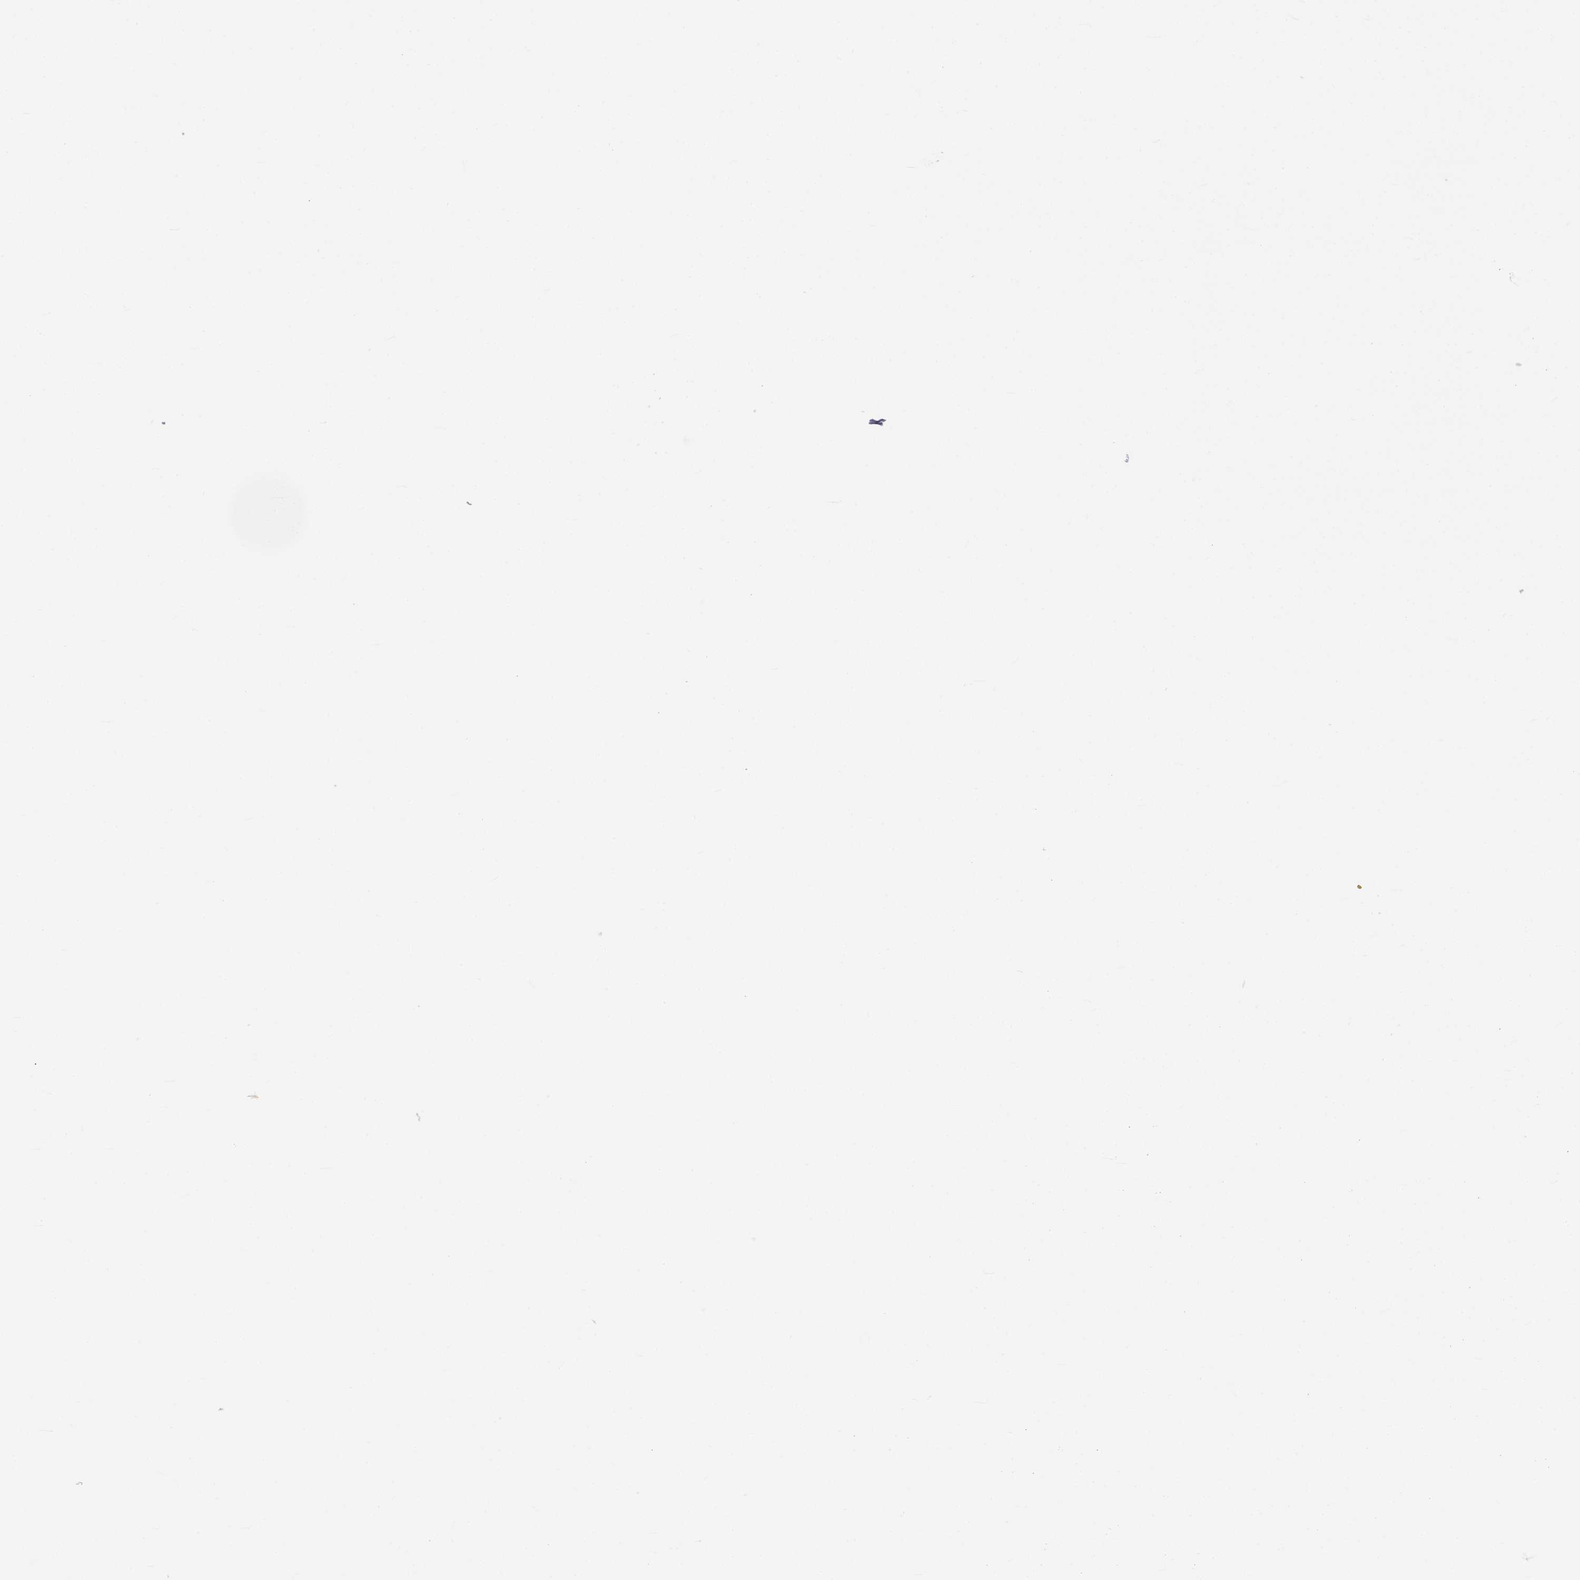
{"staining": {"intensity": "negative", "quantity": "none", "location": "none"}, "tissue": "adipose tissue", "cell_type": "Adipocytes", "image_type": "normal", "snomed": [{"axis": "morphology", "description": "Normal tissue, NOS"}, {"axis": "topography", "description": "Bronchus"}, {"axis": "topography", "description": "Lung"}], "caption": "This is an immunohistochemistry (IHC) photomicrograph of benign adipose tissue. There is no expression in adipocytes.", "gene": "GKAP1", "patient": {"sex": "female", "age": 57}}